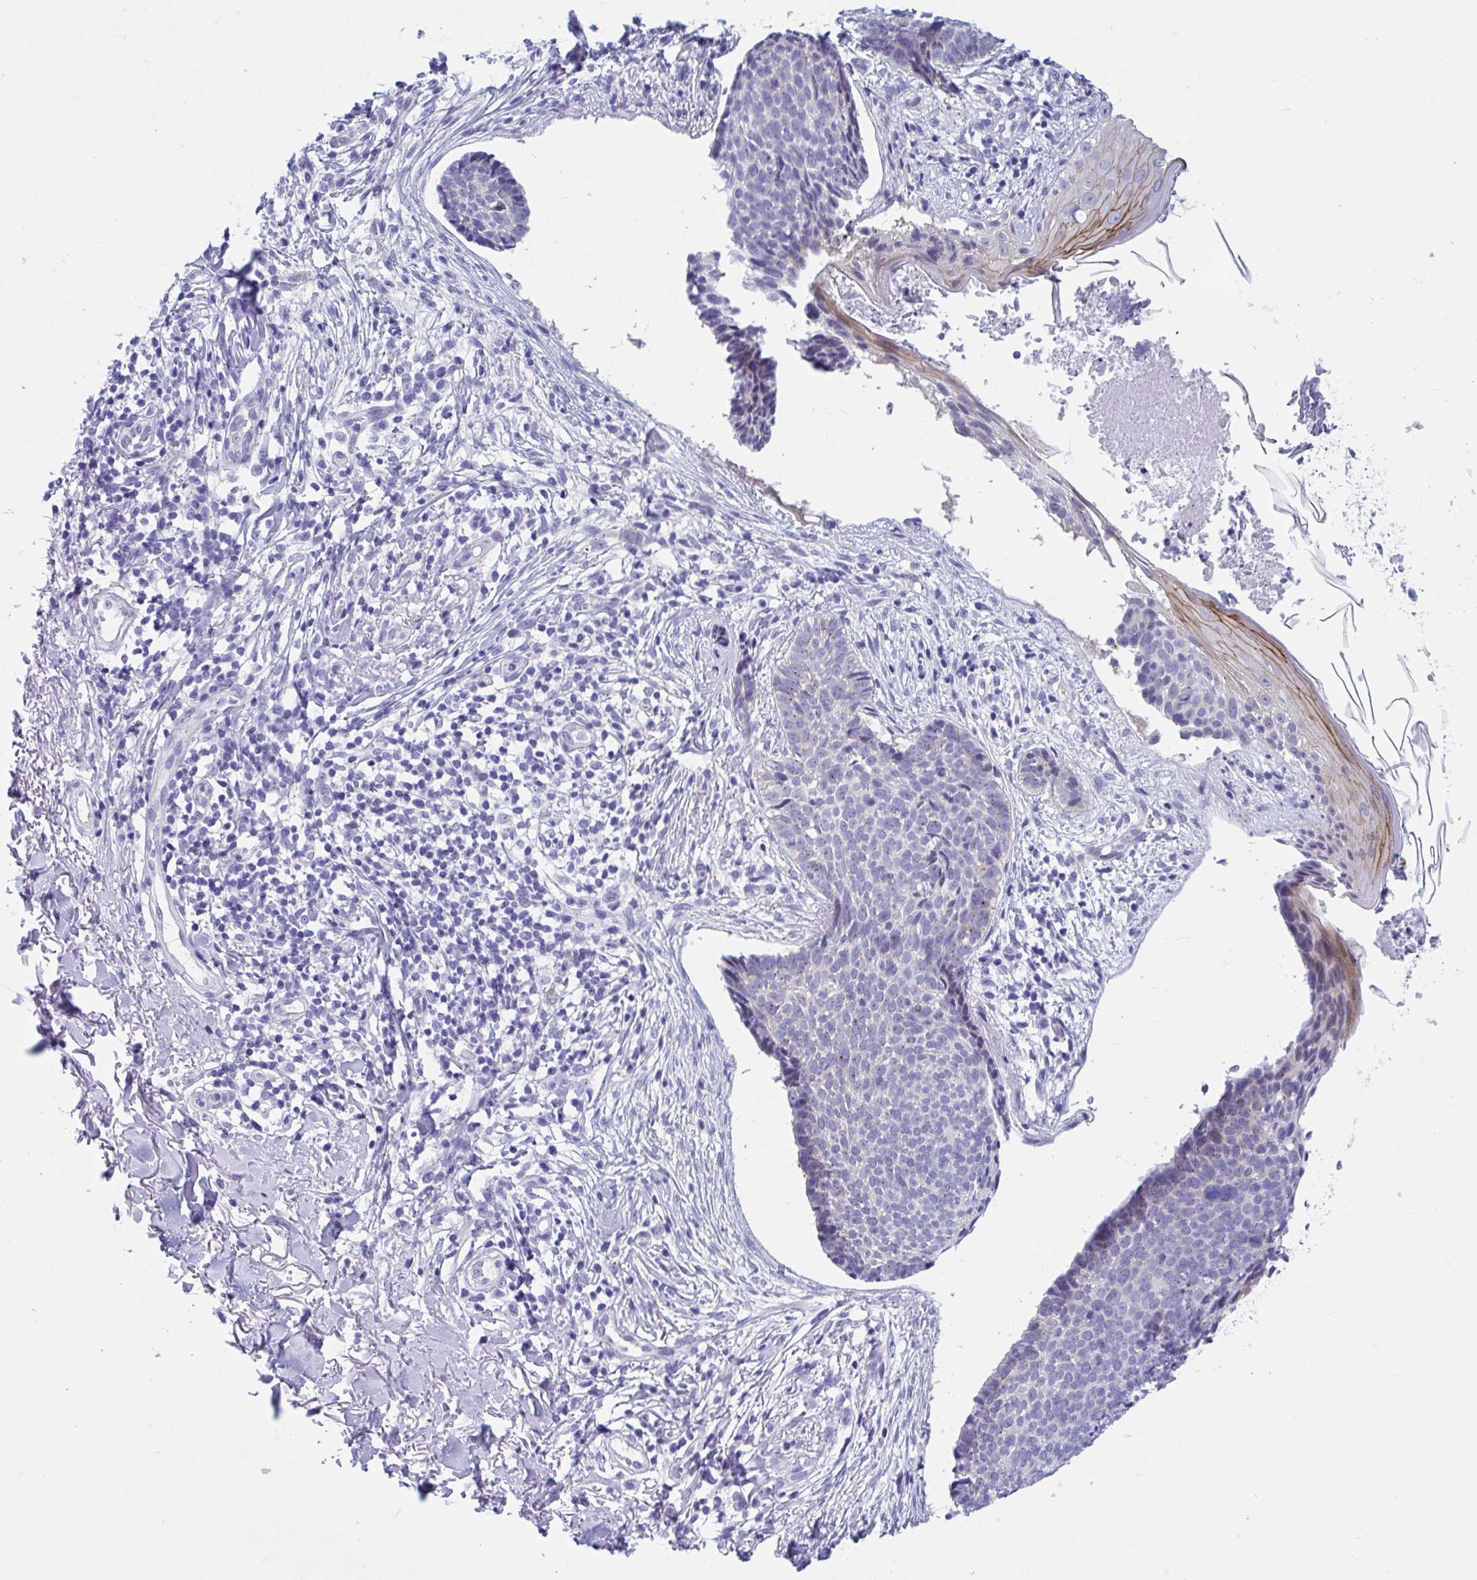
{"staining": {"intensity": "negative", "quantity": "none", "location": "none"}, "tissue": "skin cancer", "cell_type": "Tumor cells", "image_type": "cancer", "snomed": [{"axis": "morphology", "description": "Basal cell carcinoma"}, {"axis": "topography", "description": "Skin"}, {"axis": "topography", "description": "Skin of back"}], "caption": "The photomicrograph exhibits no significant staining in tumor cells of basal cell carcinoma (skin).", "gene": "TTC30B", "patient": {"sex": "male", "age": 81}}